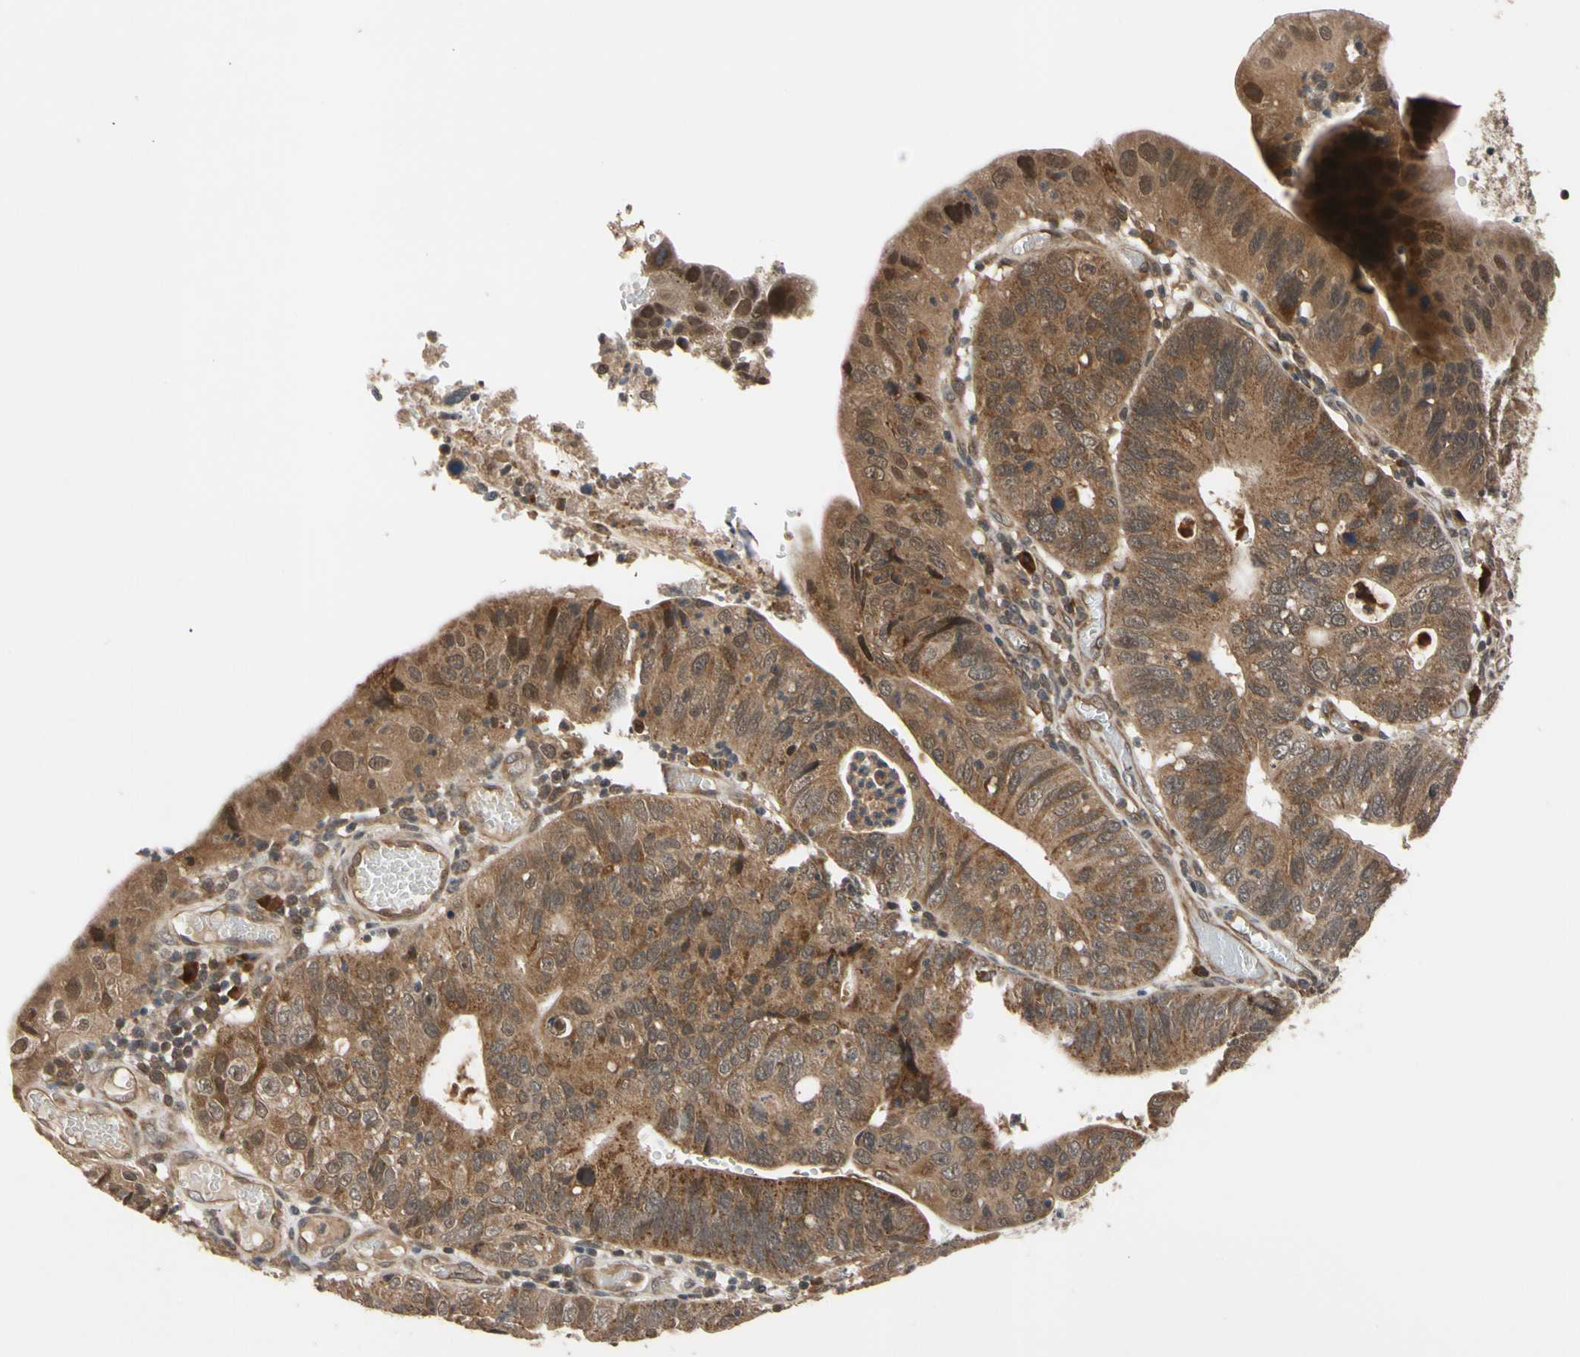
{"staining": {"intensity": "moderate", "quantity": ">75%", "location": "cytoplasmic/membranous"}, "tissue": "stomach cancer", "cell_type": "Tumor cells", "image_type": "cancer", "snomed": [{"axis": "morphology", "description": "Adenocarcinoma, NOS"}, {"axis": "topography", "description": "Stomach"}], "caption": "High-magnification brightfield microscopy of stomach cancer stained with DAB (3,3'-diaminobenzidine) (brown) and counterstained with hematoxylin (blue). tumor cells exhibit moderate cytoplasmic/membranous positivity is present in about>75% of cells.", "gene": "CYTIP", "patient": {"sex": "male", "age": 59}}